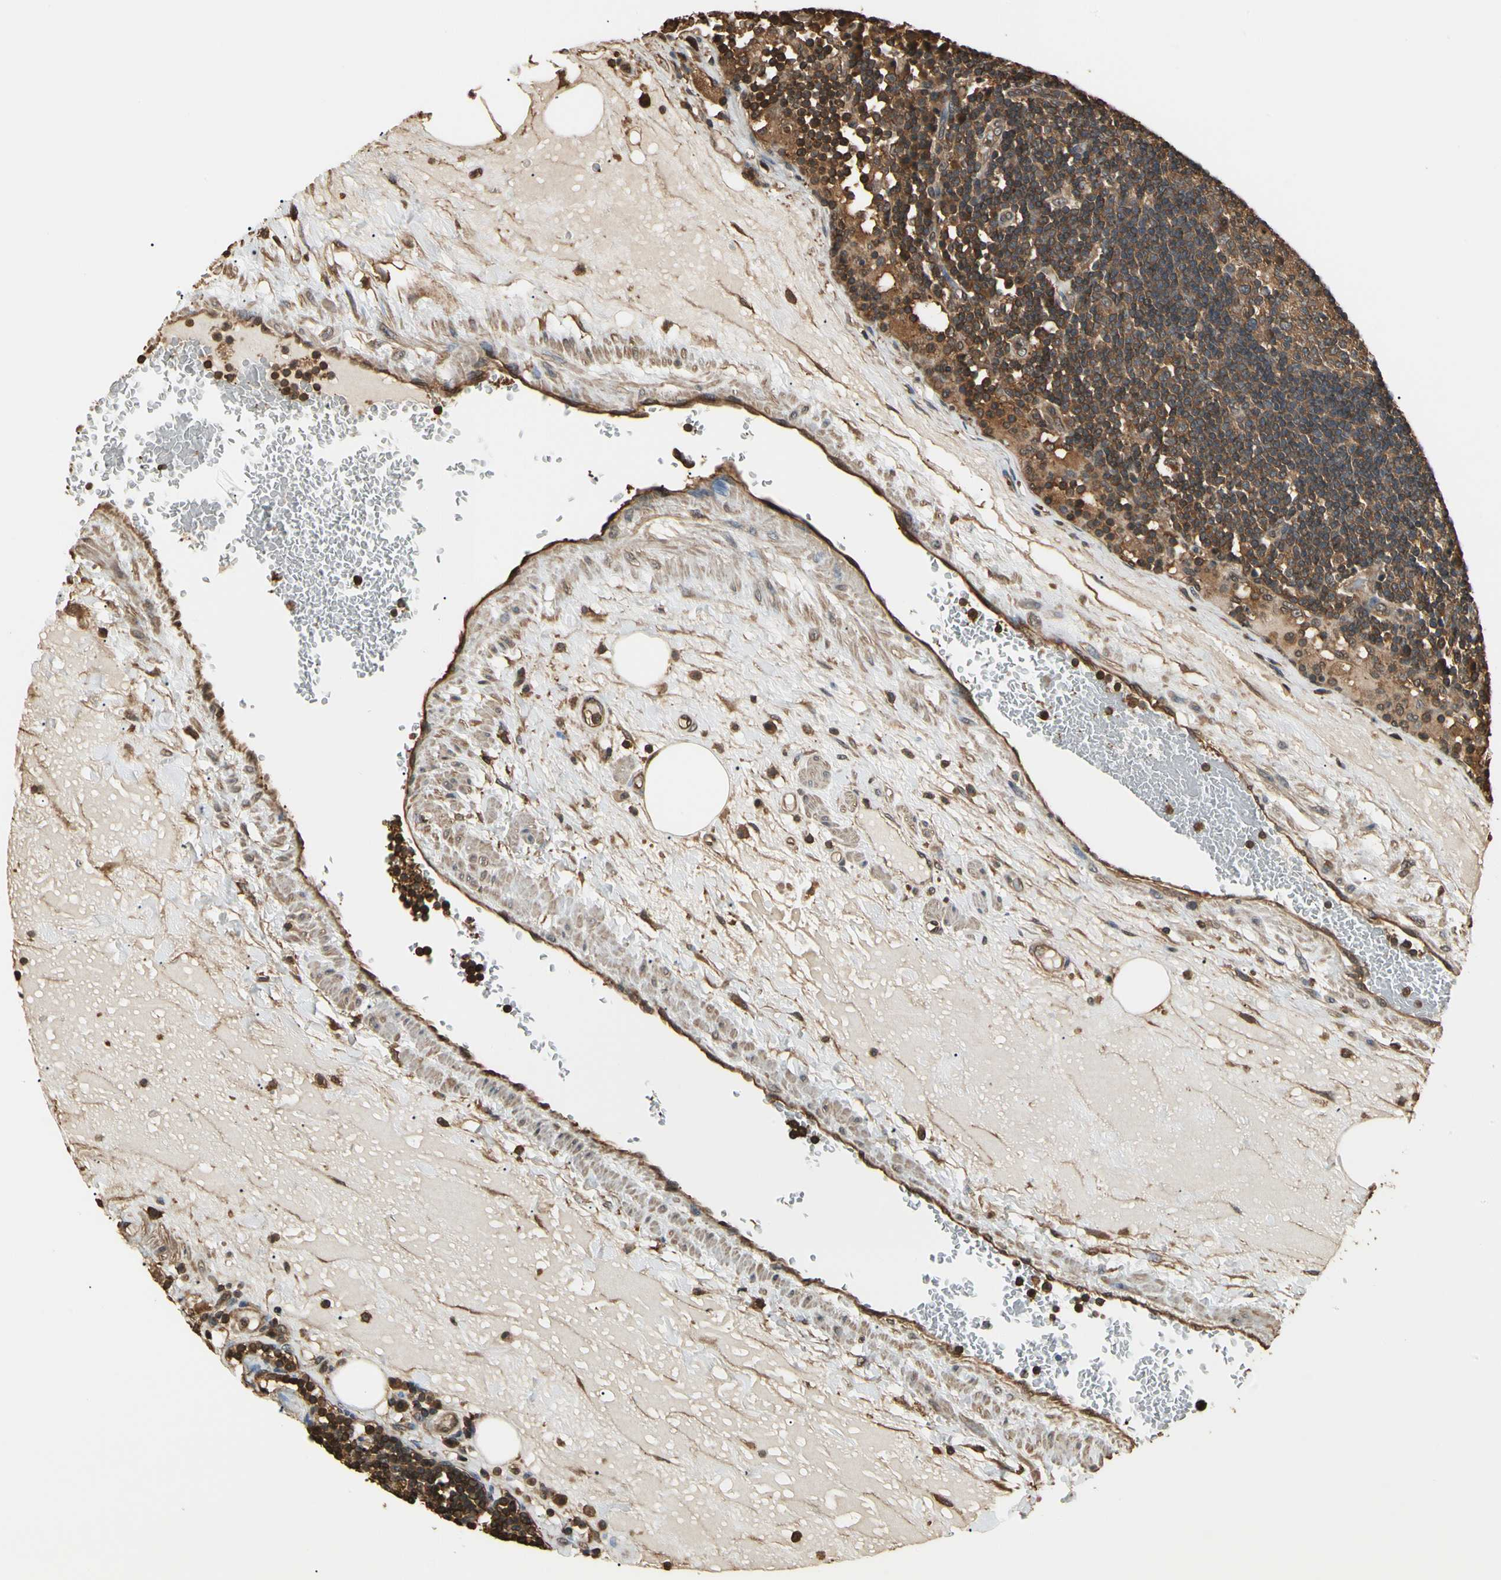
{"staining": {"intensity": "strong", "quantity": ">75%", "location": "cytoplasmic/membranous"}, "tissue": "lymph node", "cell_type": "Germinal center cells", "image_type": "normal", "snomed": [{"axis": "morphology", "description": "Normal tissue, NOS"}, {"axis": "morphology", "description": "Squamous cell carcinoma, metastatic, NOS"}, {"axis": "topography", "description": "Lymph node"}], "caption": "Immunohistochemical staining of benign human lymph node displays high levels of strong cytoplasmic/membranous staining in approximately >75% of germinal center cells. (brown staining indicates protein expression, while blue staining denotes nuclei).", "gene": "YWHAE", "patient": {"sex": "female", "age": 53}}